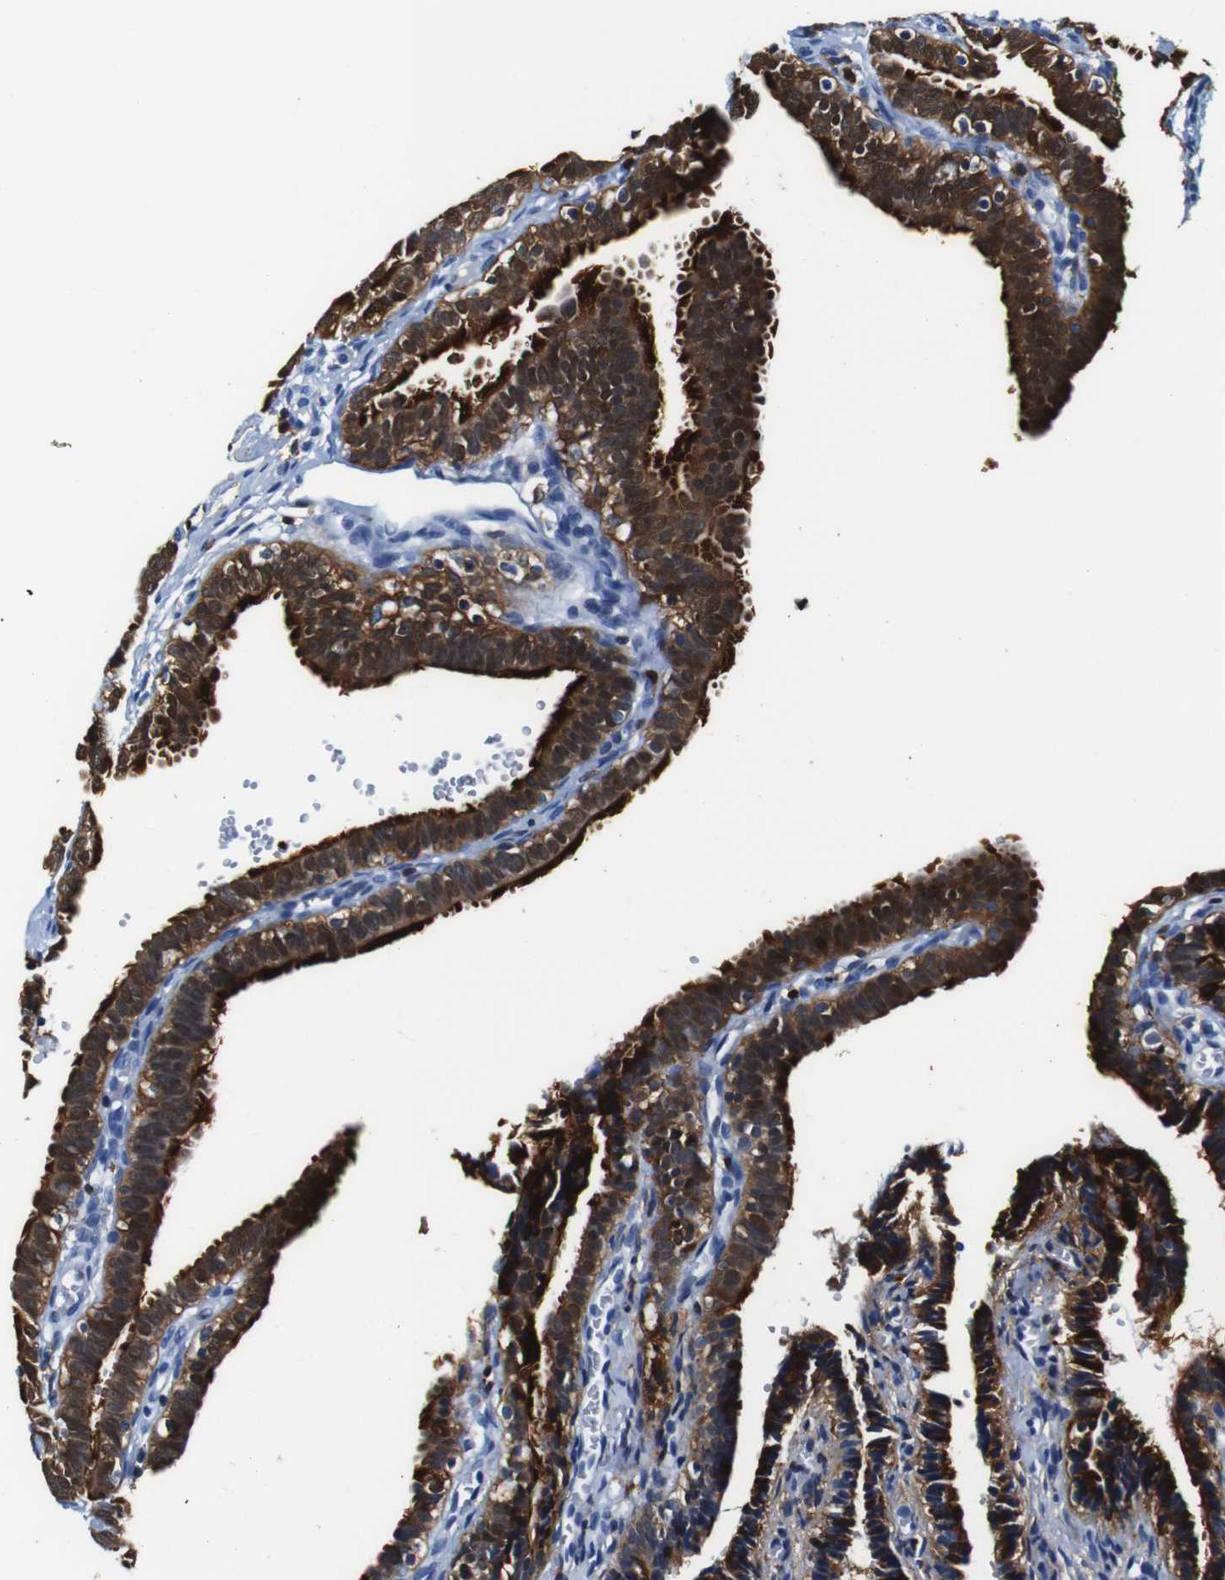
{"staining": {"intensity": "strong", "quantity": ">75%", "location": "cytoplasmic/membranous,nuclear"}, "tissue": "fallopian tube", "cell_type": "Glandular cells", "image_type": "normal", "snomed": [{"axis": "morphology", "description": "Normal tissue, NOS"}, {"axis": "topography", "description": "Fallopian tube"}, {"axis": "topography", "description": "Placenta"}], "caption": "Fallopian tube stained with immunohistochemistry (IHC) displays strong cytoplasmic/membranous,nuclear staining in about >75% of glandular cells. (DAB IHC, brown staining for protein, blue staining for nuclei).", "gene": "ANXA1", "patient": {"sex": "female", "age": 34}}